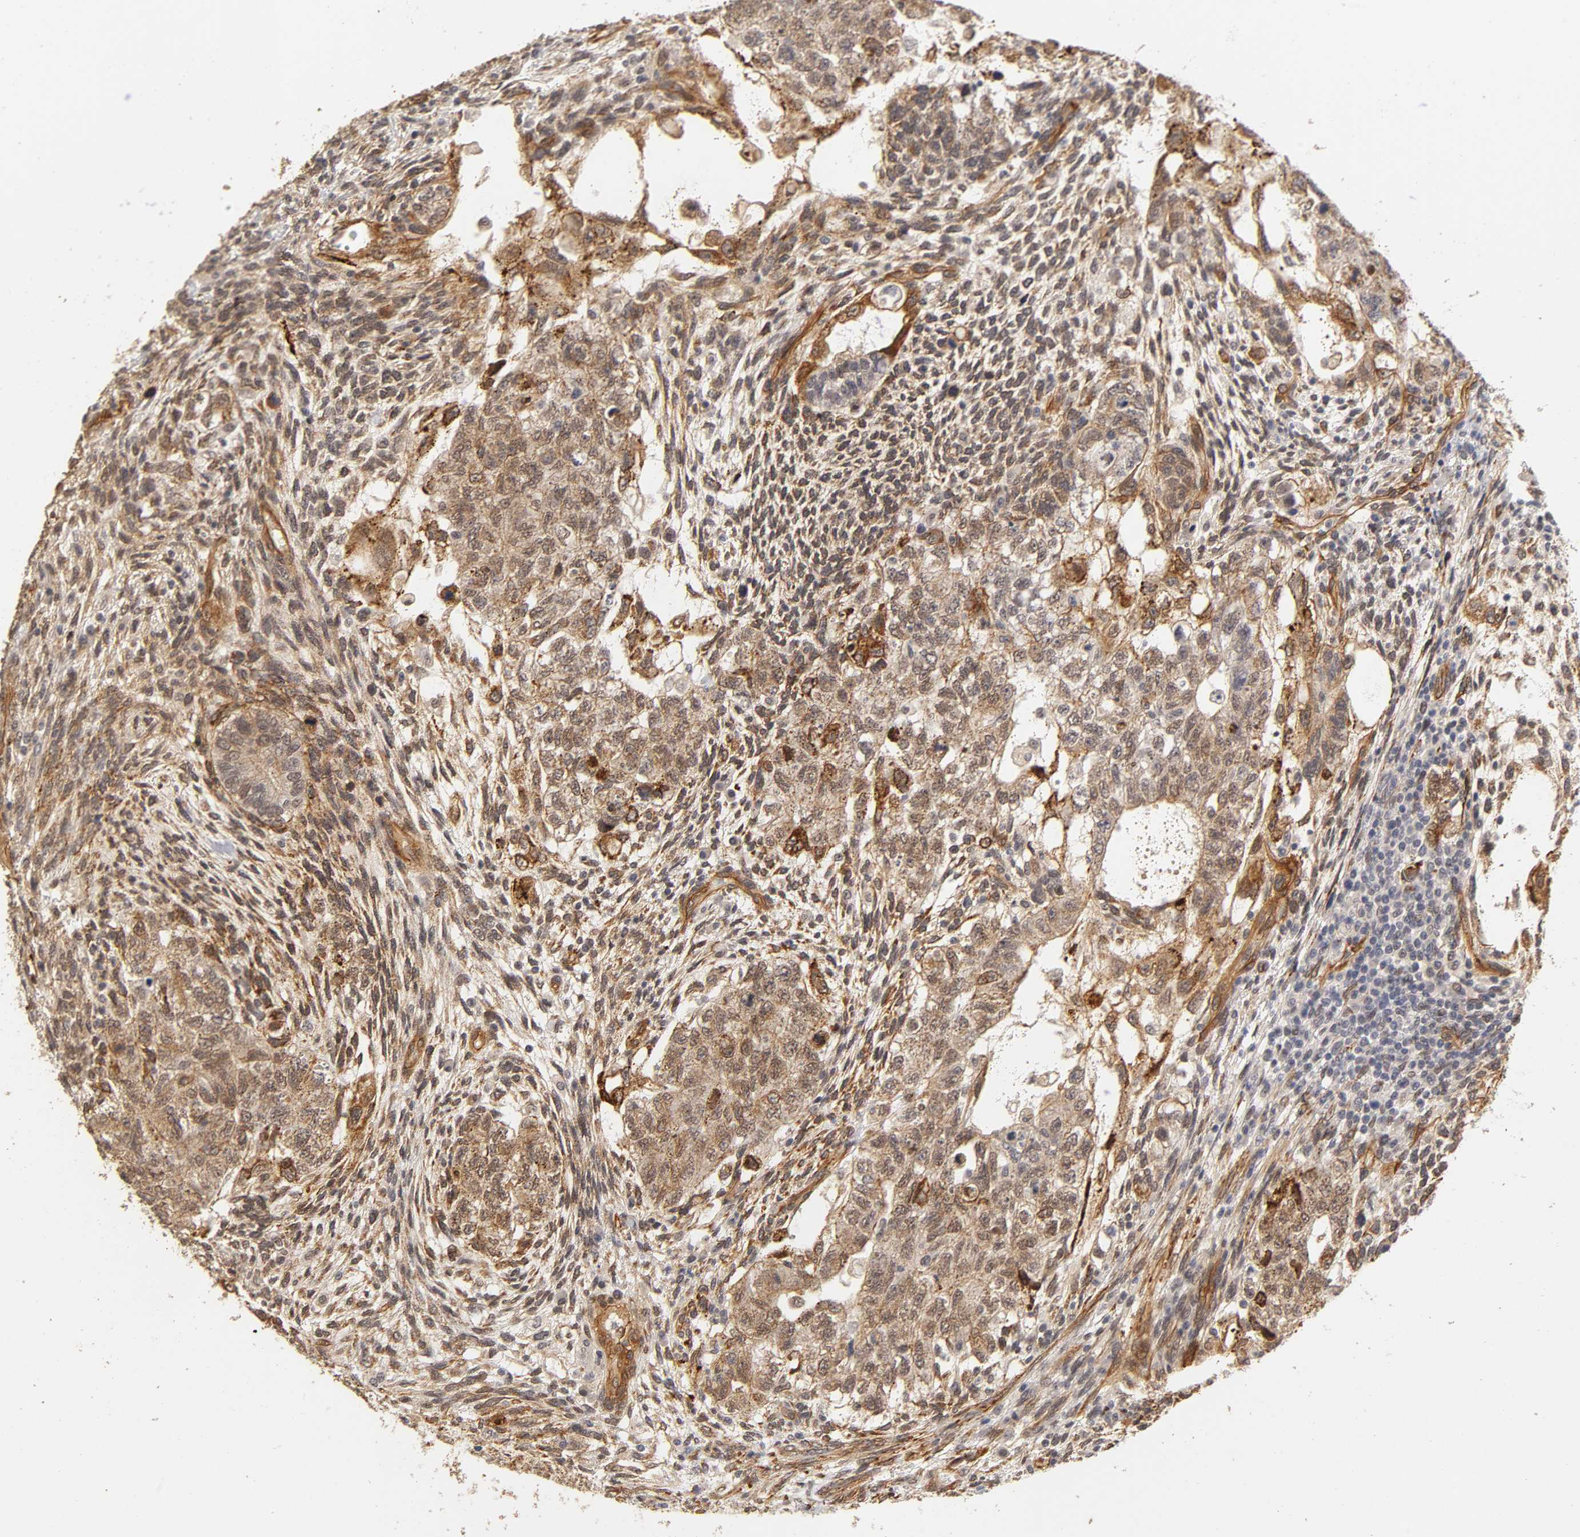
{"staining": {"intensity": "moderate", "quantity": ">75%", "location": "cytoplasmic/membranous"}, "tissue": "testis cancer", "cell_type": "Tumor cells", "image_type": "cancer", "snomed": [{"axis": "morphology", "description": "Normal tissue, NOS"}, {"axis": "morphology", "description": "Carcinoma, Embryonal, NOS"}, {"axis": "topography", "description": "Testis"}], "caption": "Protein expression analysis of testis cancer (embryonal carcinoma) demonstrates moderate cytoplasmic/membranous staining in about >75% of tumor cells.", "gene": "LAMB1", "patient": {"sex": "male", "age": 36}}